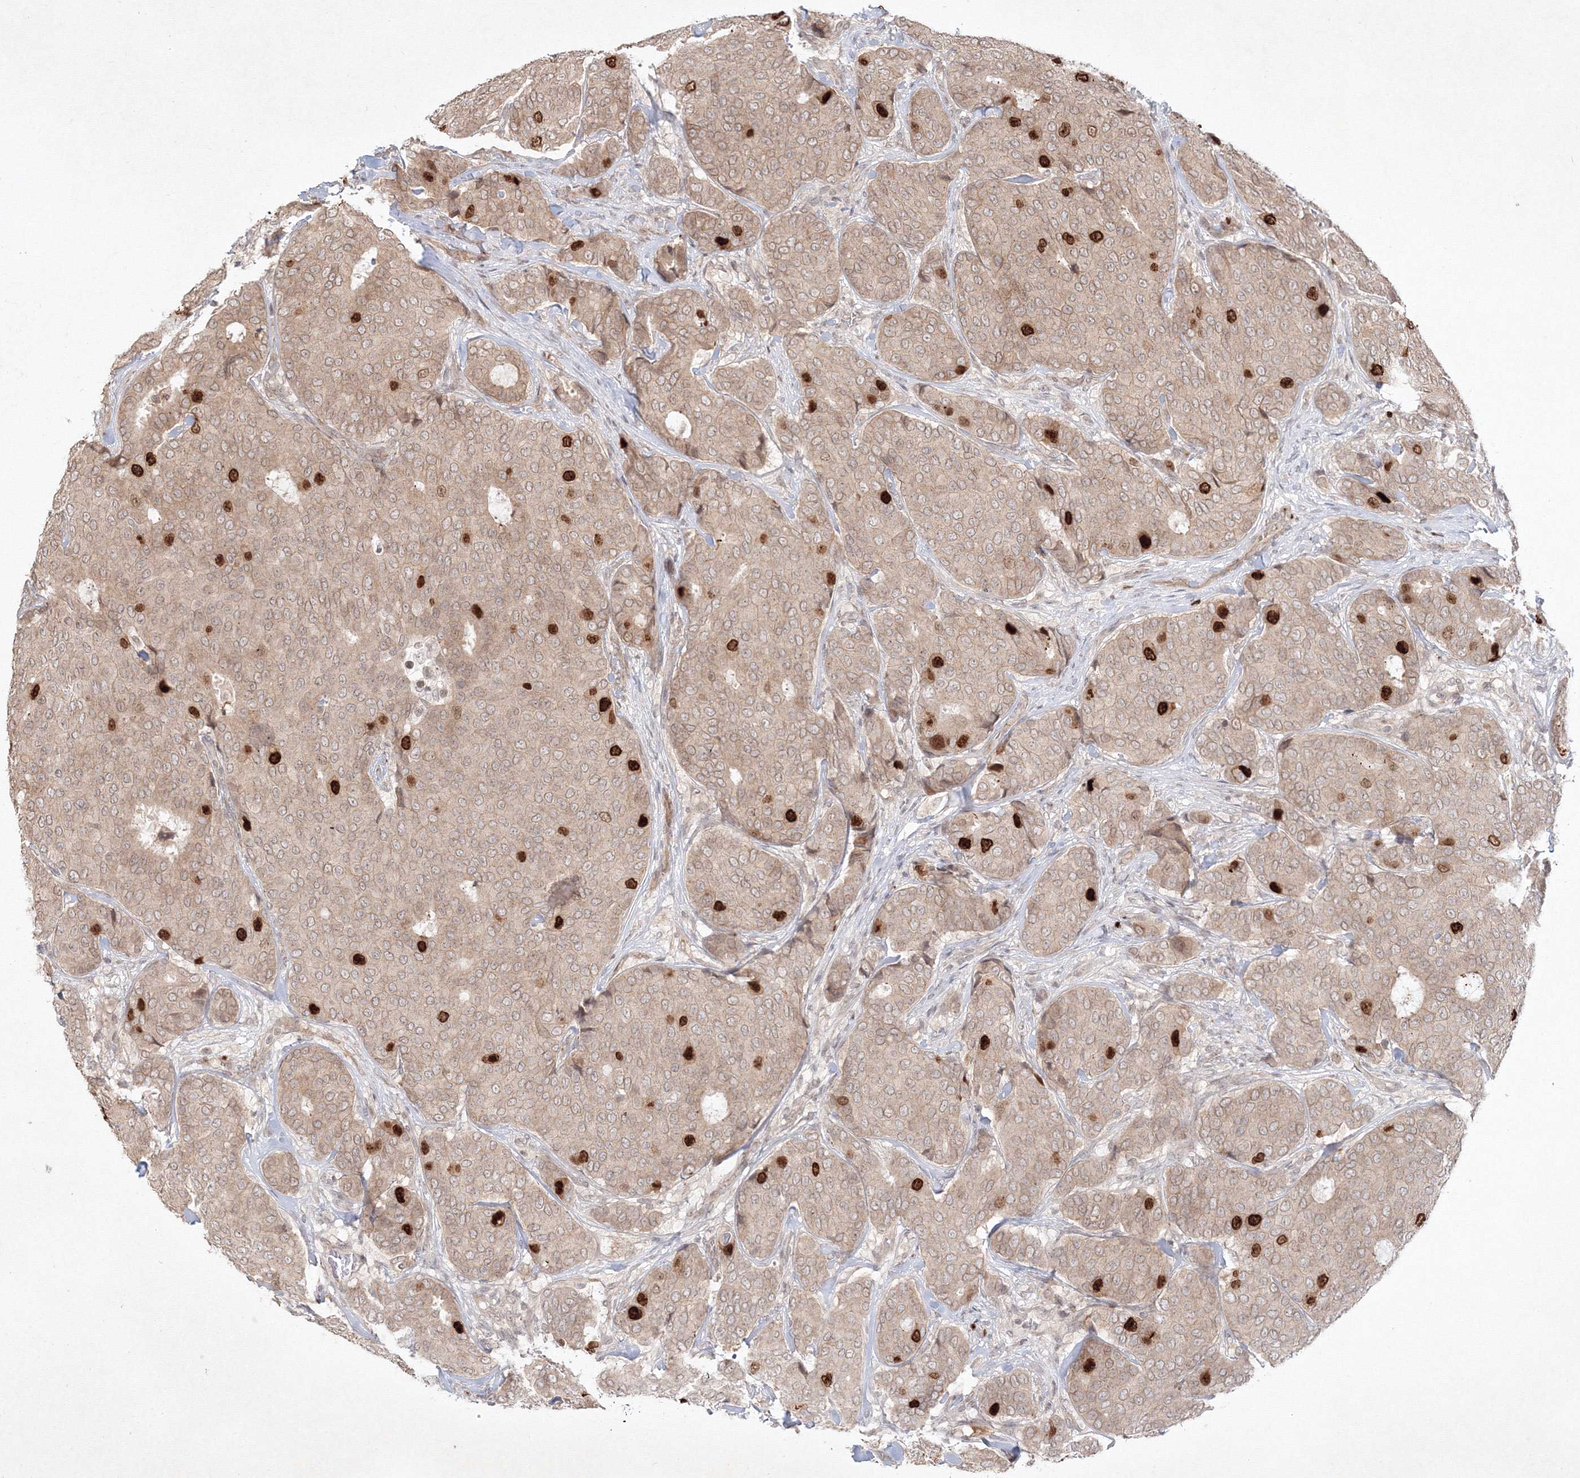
{"staining": {"intensity": "strong", "quantity": "<25%", "location": "cytoplasmic/membranous,nuclear"}, "tissue": "breast cancer", "cell_type": "Tumor cells", "image_type": "cancer", "snomed": [{"axis": "morphology", "description": "Duct carcinoma"}, {"axis": "topography", "description": "Breast"}], "caption": "Immunohistochemical staining of breast cancer reveals medium levels of strong cytoplasmic/membranous and nuclear expression in approximately <25% of tumor cells.", "gene": "KIF20A", "patient": {"sex": "female", "age": 75}}